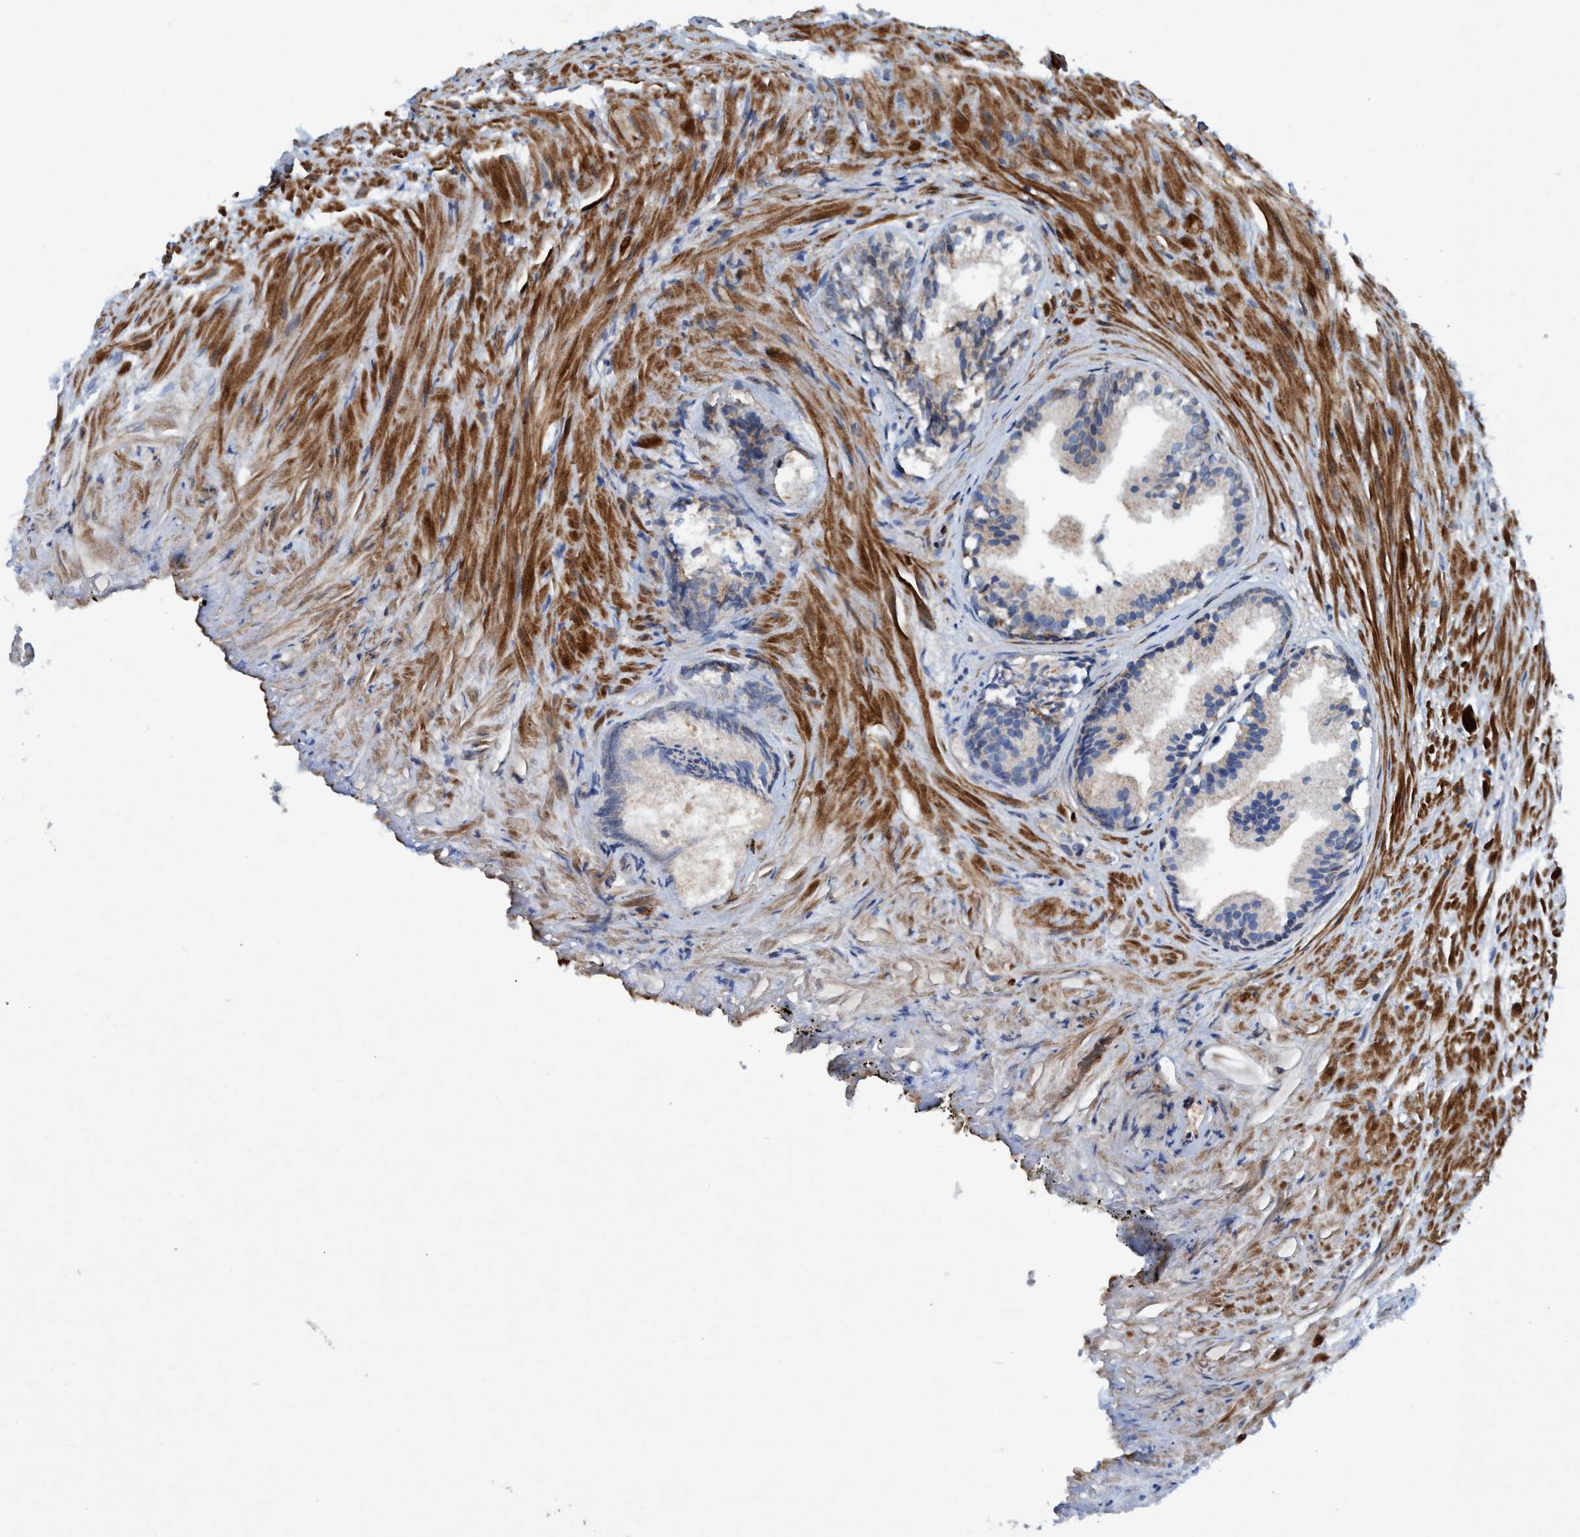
{"staining": {"intensity": "moderate", "quantity": ">75%", "location": "cytoplasmic/membranous"}, "tissue": "prostate", "cell_type": "Glandular cells", "image_type": "normal", "snomed": [{"axis": "morphology", "description": "Normal tissue, NOS"}, {"axis": "topography", "description": "Prostate"}], "caption": "Glandular cells show medium levels of moderate cytoplasmic/membranous expression in about >75% of cells in unremarkable prostate. (IHC, brightfield microscopy, high magnification).", "gene": "SLC16A3", "patient": {"sex": "male", "age": 76}}